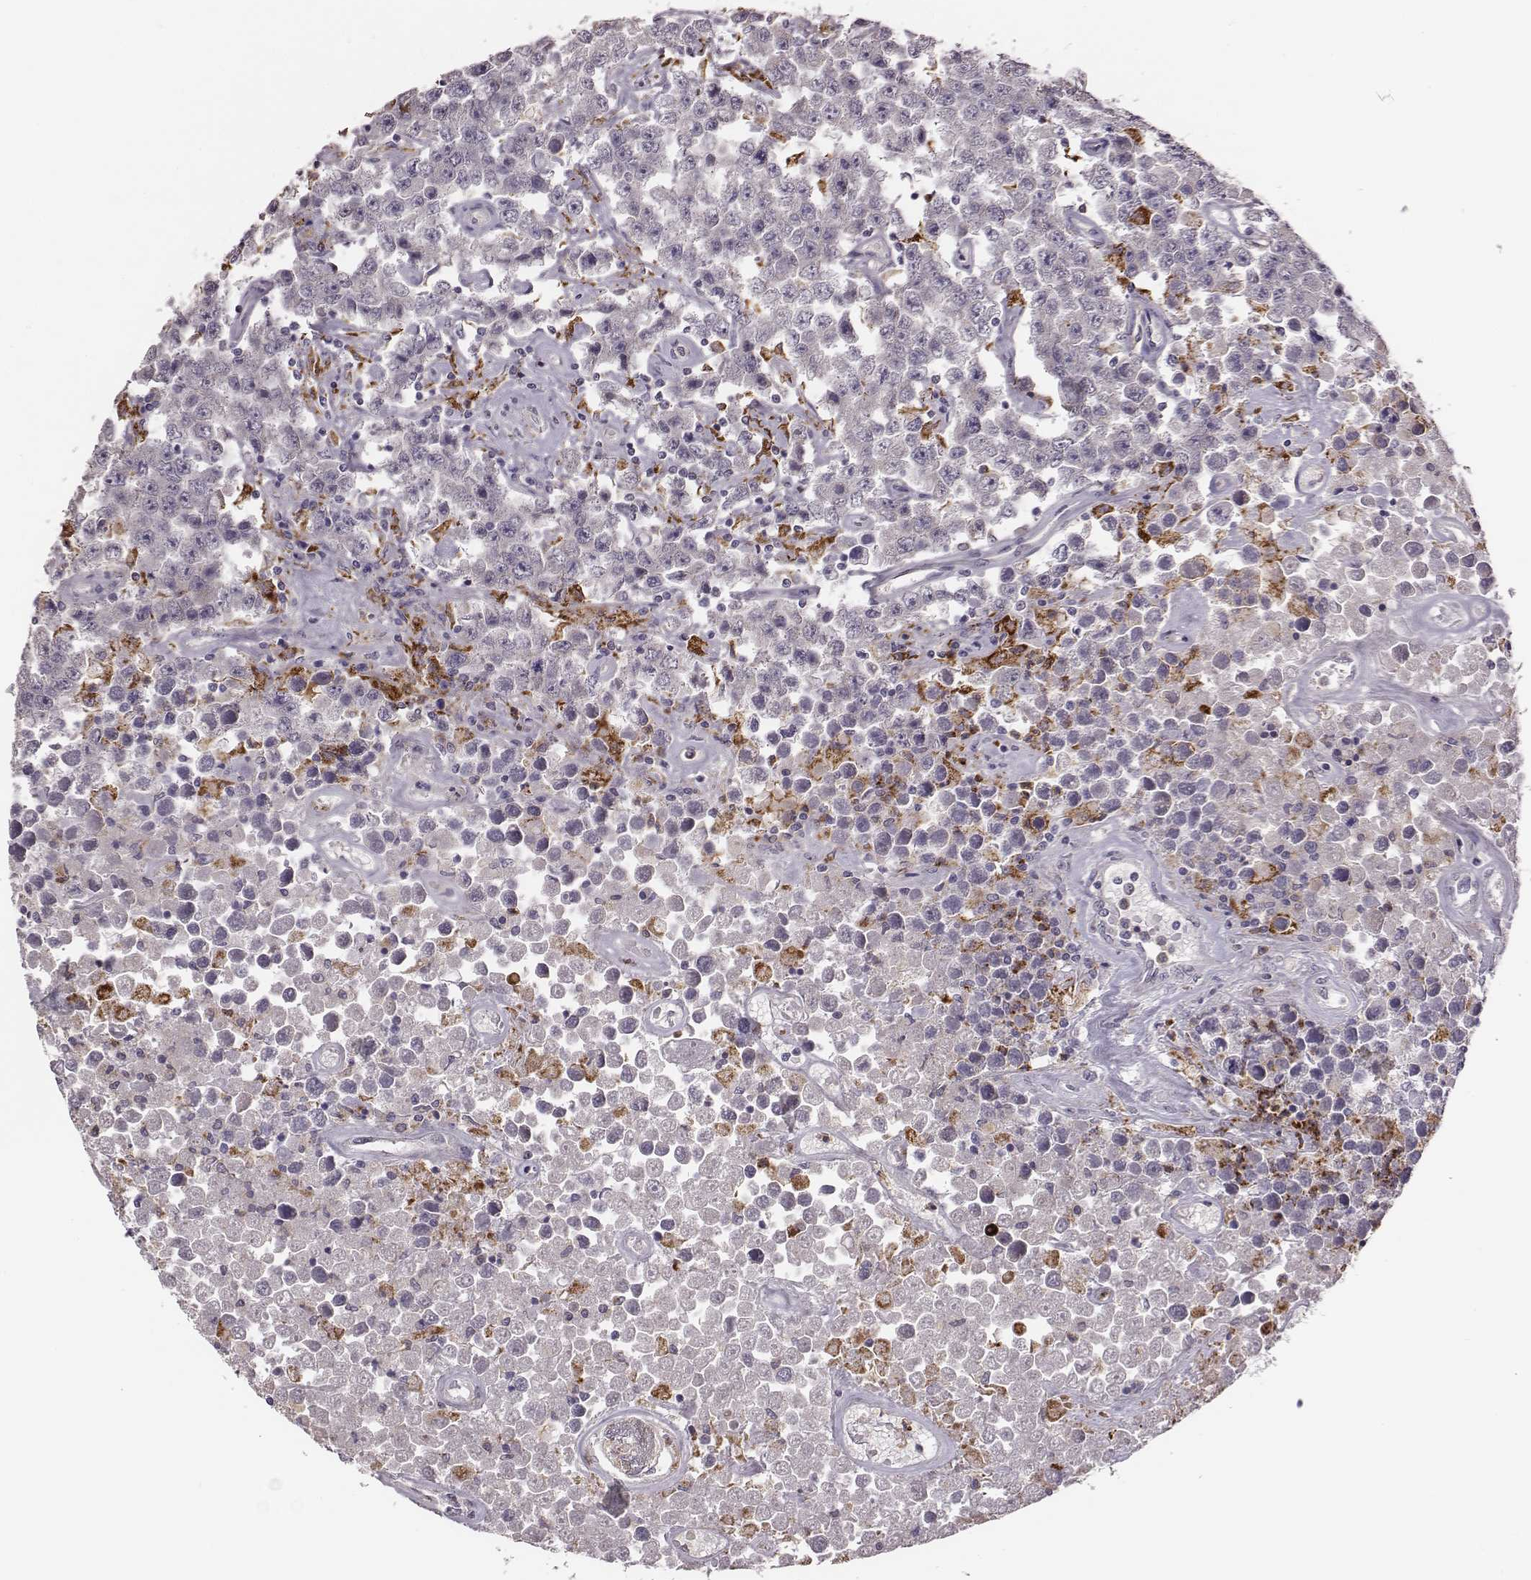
{"staining": {"intensity": "negative", "quantity": "none", "location": "none"}, "tissue": "testis cancer", "cell_type": "Tumor cells", "image_type": "cancer", "snomed": [{"axis": "morphology", "description": "Seminoma, NOS"}, {"axis": "topography", "description": "Testis"}], "caption": "An image of testis cancer stained for a protein displays no brown staining in tumor cells.", "gene": "KMO", "patient": {"sex": "male", "age": 52}}